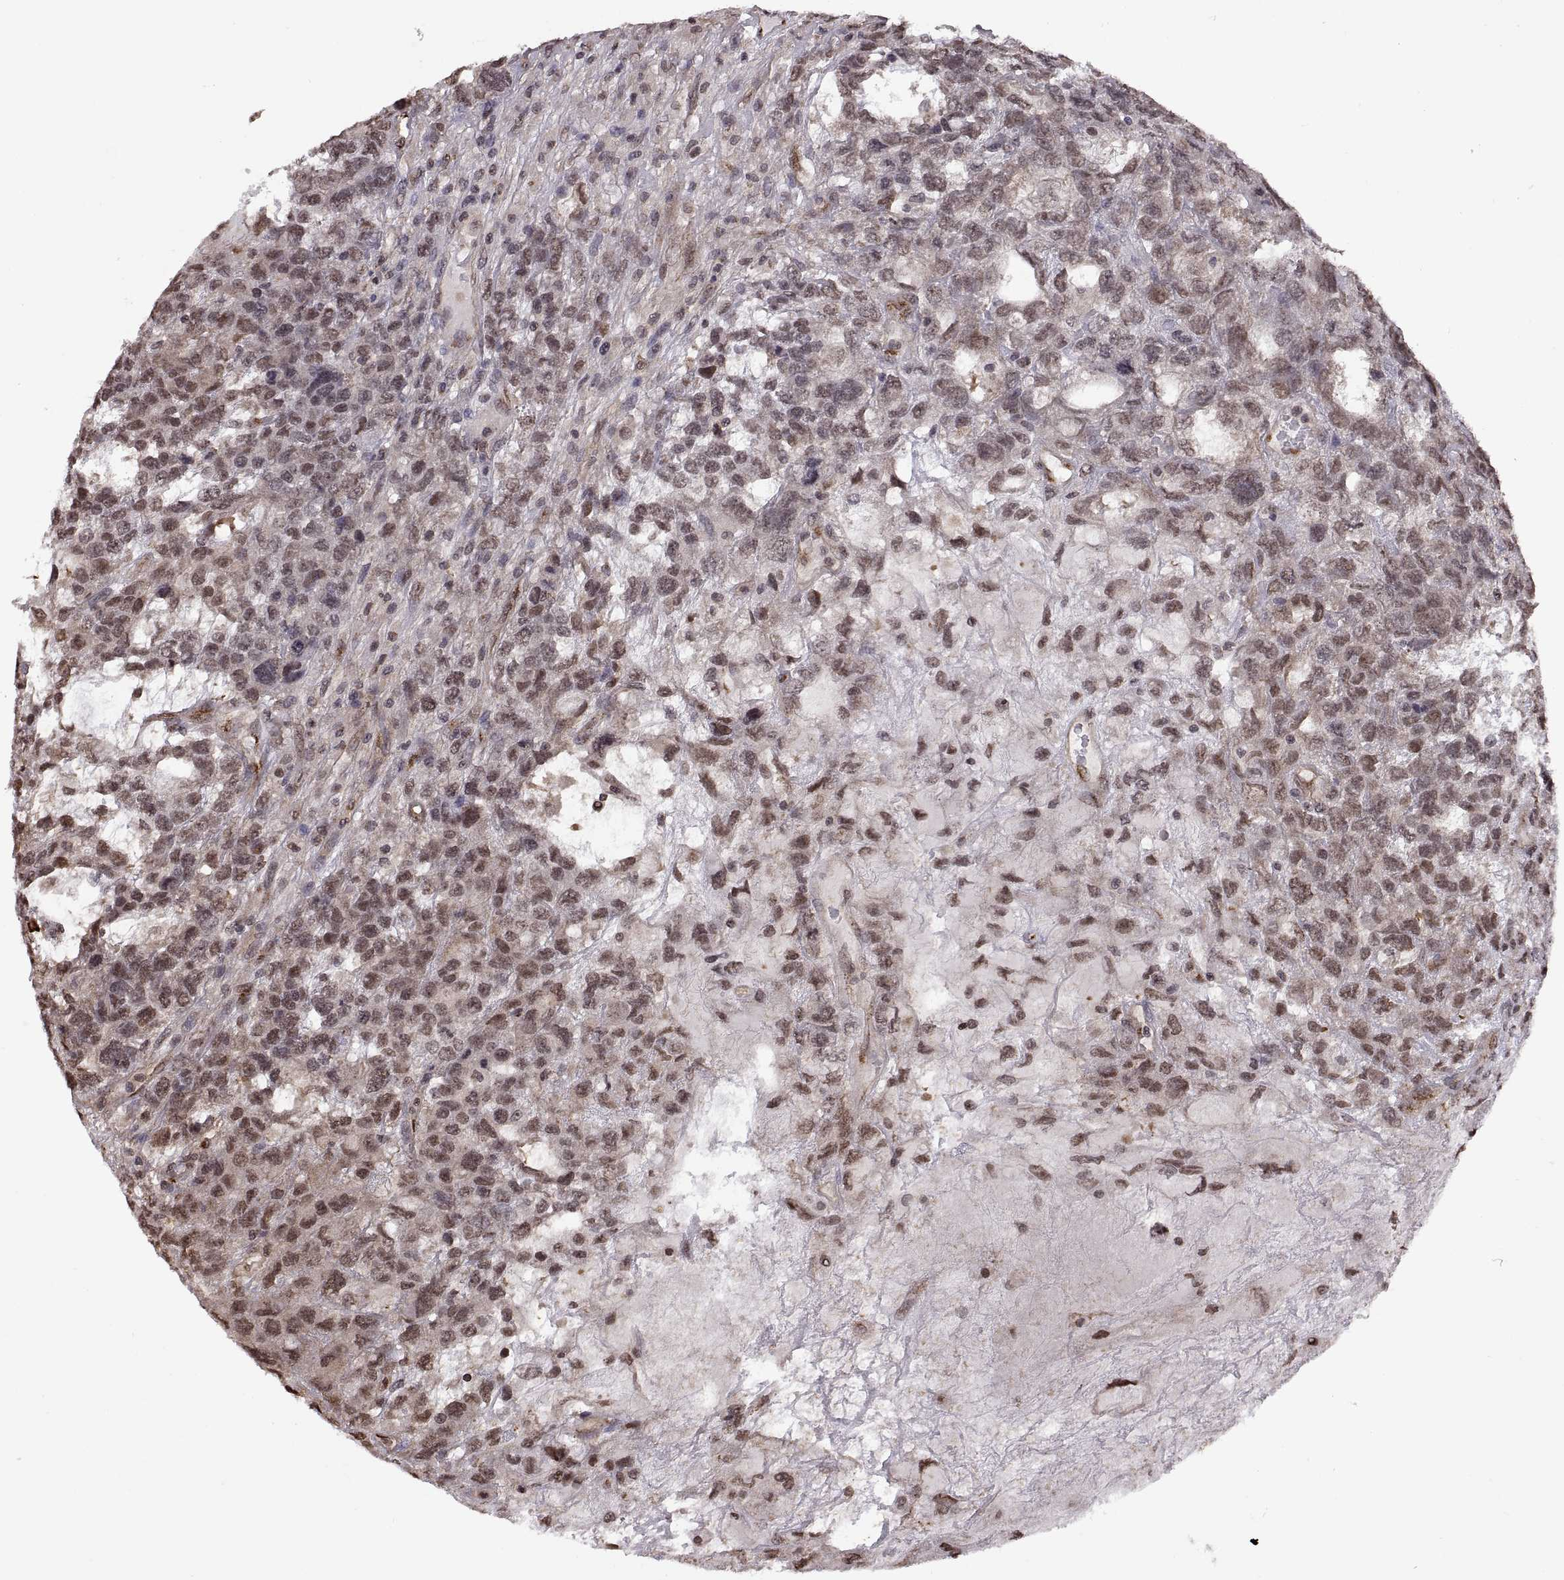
{"staining": {"intensity": "weak", "quantity": "25%-75%", "location": "nuclear"}, "tissue": "testis cancer", "cell_type": "Tumor cells", "image_type": "cancer", "snomed": [{"axis": "morphology", "description": "Seminoma, NOS"}, {"axis": "topography", "description": "Testis"}], "caption": "The micrograph displays immunohistochemical staining of testis cancer. There is weak nuclear positivity is identified in approximately 25%-75% of tumor cells.", "gene": "ARRB1", "patient": {"sex": "male", "age": 52}}